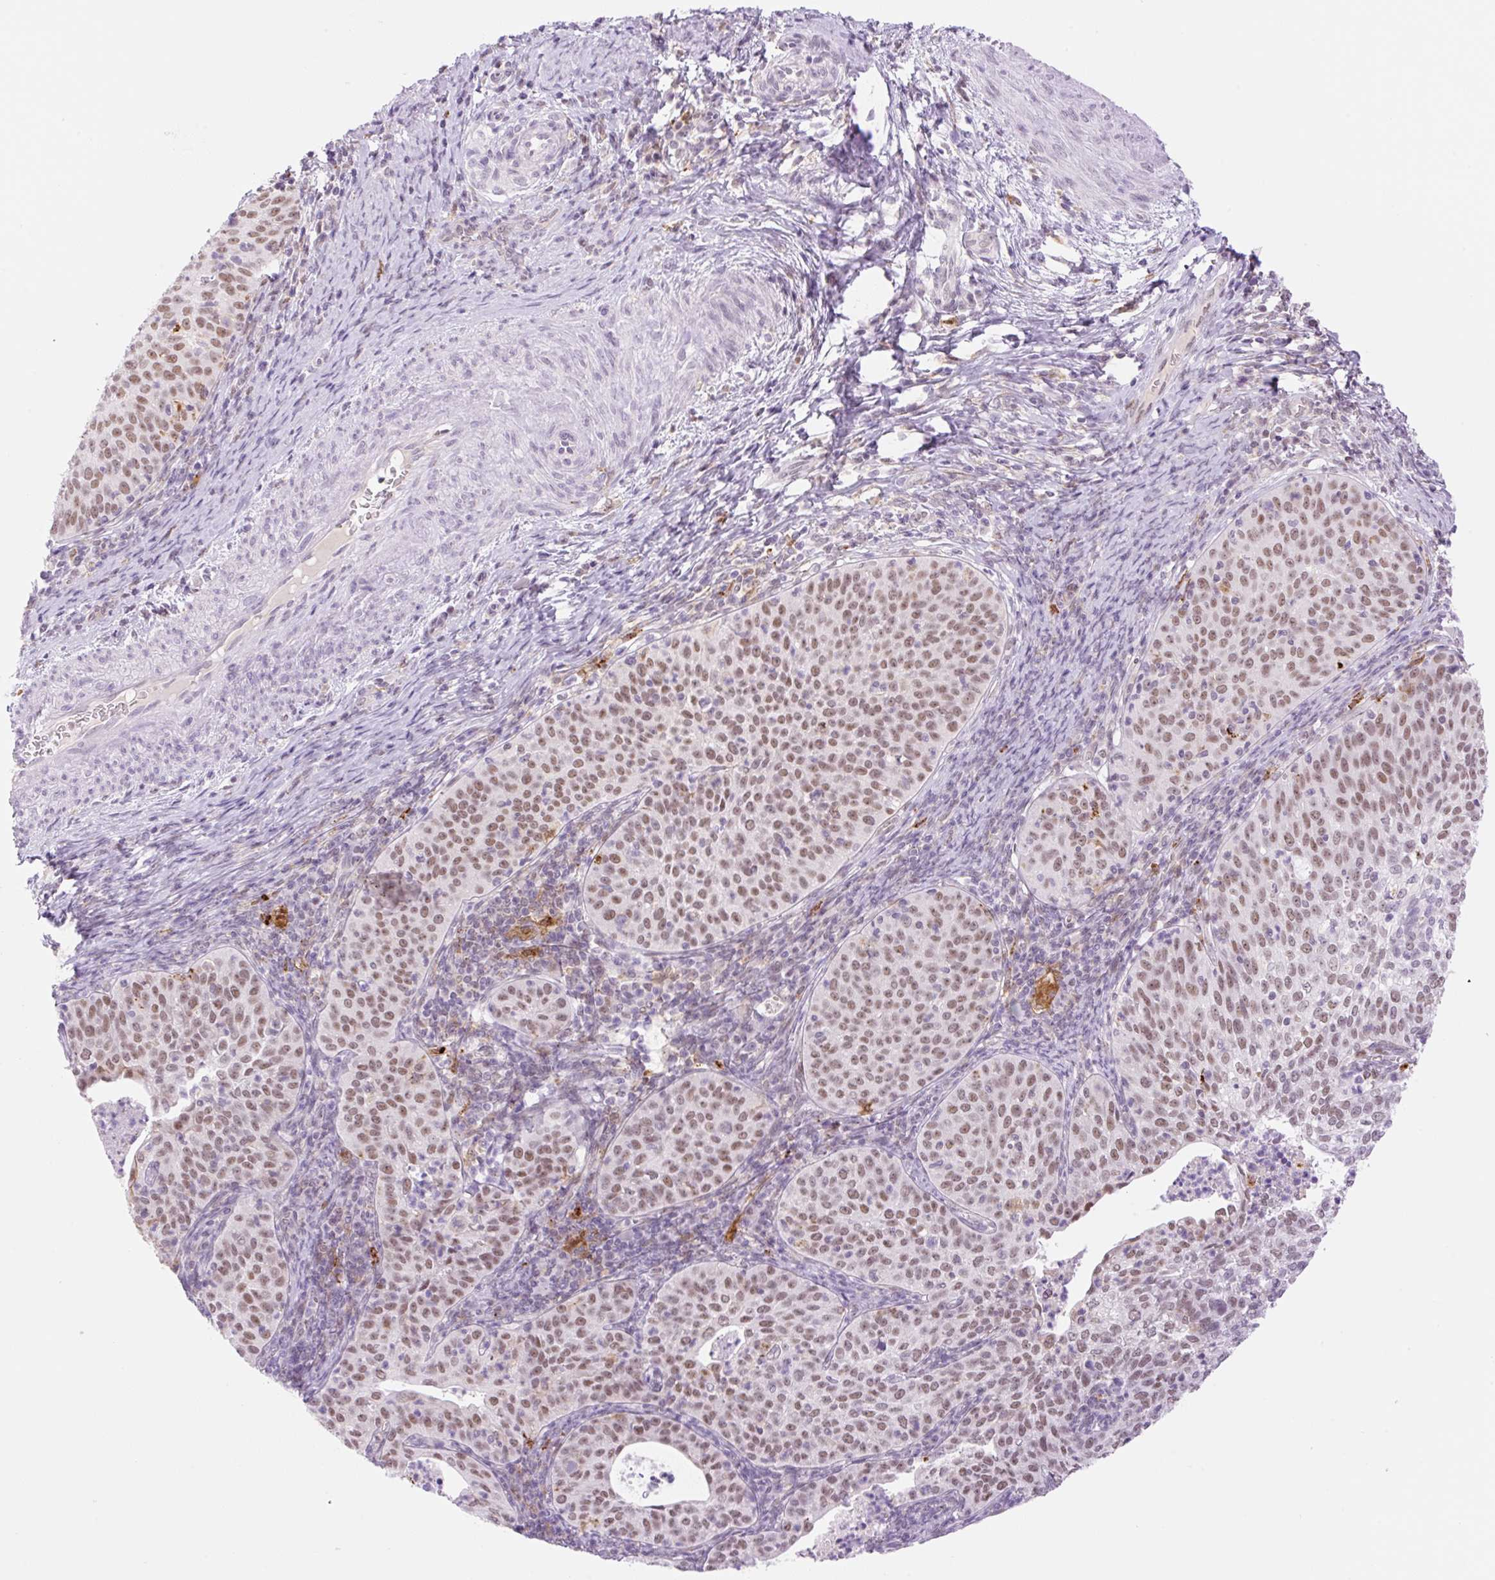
{"staining": {"intensity": "moderate", "quantity": ">75%", "location": "nuclear"}, "tissue": "cervical cancer", "cell_type": "Tumor cells", "image_type": "cancer", "snomed": [{"axis": "morphology", "description": "Squamous cell carcinoma, NOS"}, {"axis": "topography", "description": "Cervix"}], "caption": "Tumor cells show moderate nuclear positivity in about >75% of cells in squamous cell carcinoma (cervical).", "gene": "PALM3", "patient": {"sex": "female", "age": 30}}